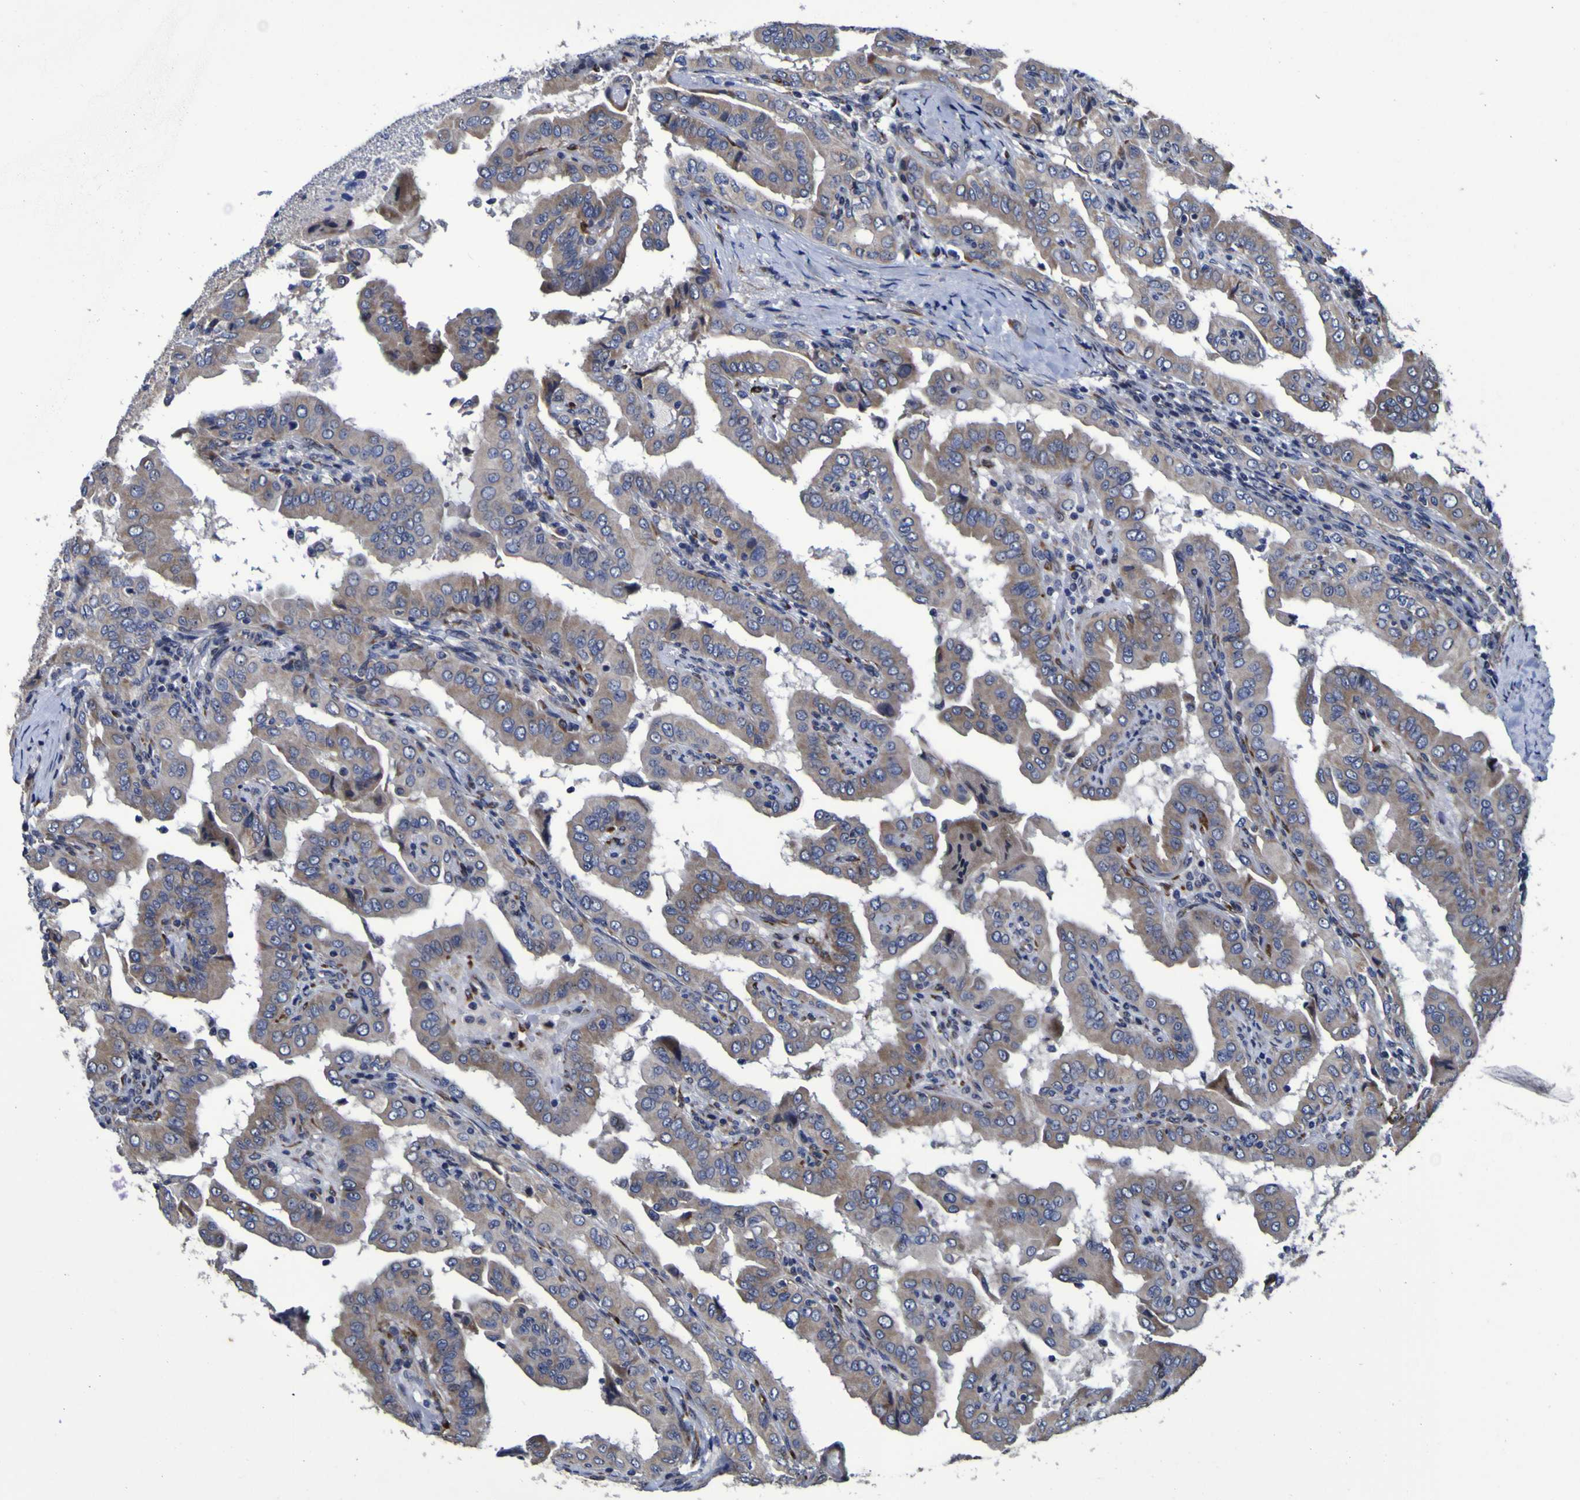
{"staining": {"intensity": "moderate", "quantity": "25%-75%", "location": "cytoplasmic/membranous"}, "tissue": "thyroid cancer", "cell_type": "Tumor cells", "image_type": "cancer", "snomed": [{"axis": "morphology", "description": "Papillary adenocarcinoma, NOS"}, {"axis": "topography", "description": "Thyroid gland"}], "caption": "Immunohistochemical staining of thyroid papillary adenocarcinoma shows medium levels of moderate cytoplasmic/membranous expression in approximately 25%-75% of tumor cells.", "gene": "P3H1", "patient": {"sex": "male", "age": 33}}